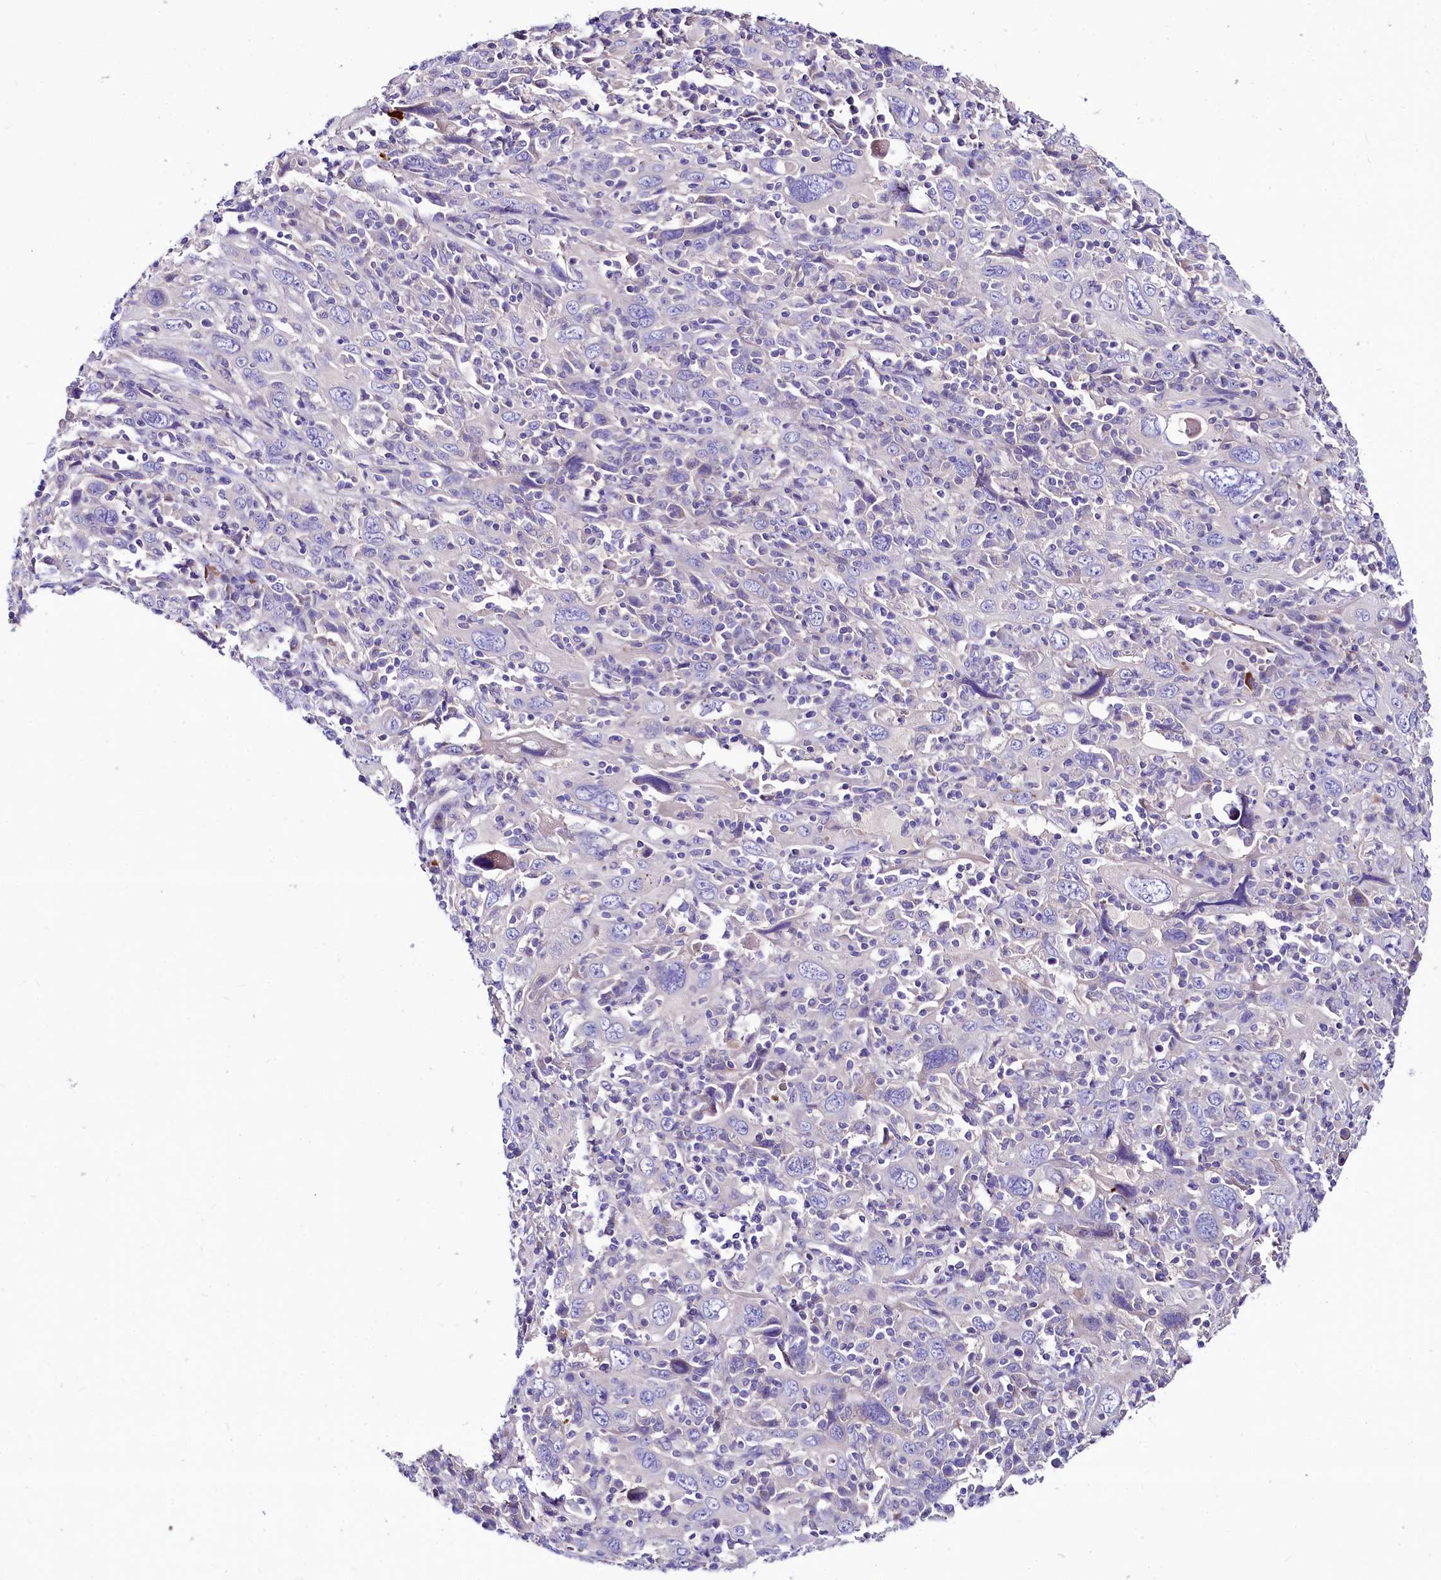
{"staining": {"intensity": "negative", "quantity": "none", "location": "none"}, "tissue": "cervical cancer", "cell_type": "Tumor cells", "image_type": "cancer", "snomed": [{"axis": "morphology", "description": "Squamous cell carcinoma, NOS"}, {"axis": "topography", "description": "Cervix"}], "caption": "Squamous cell carcinoma (cervical) was stained to show a protein in brown. There is no significant staining in tumor cells.", "gene": "ABHD5", "patient": {"sex": "female", "age": 46}}